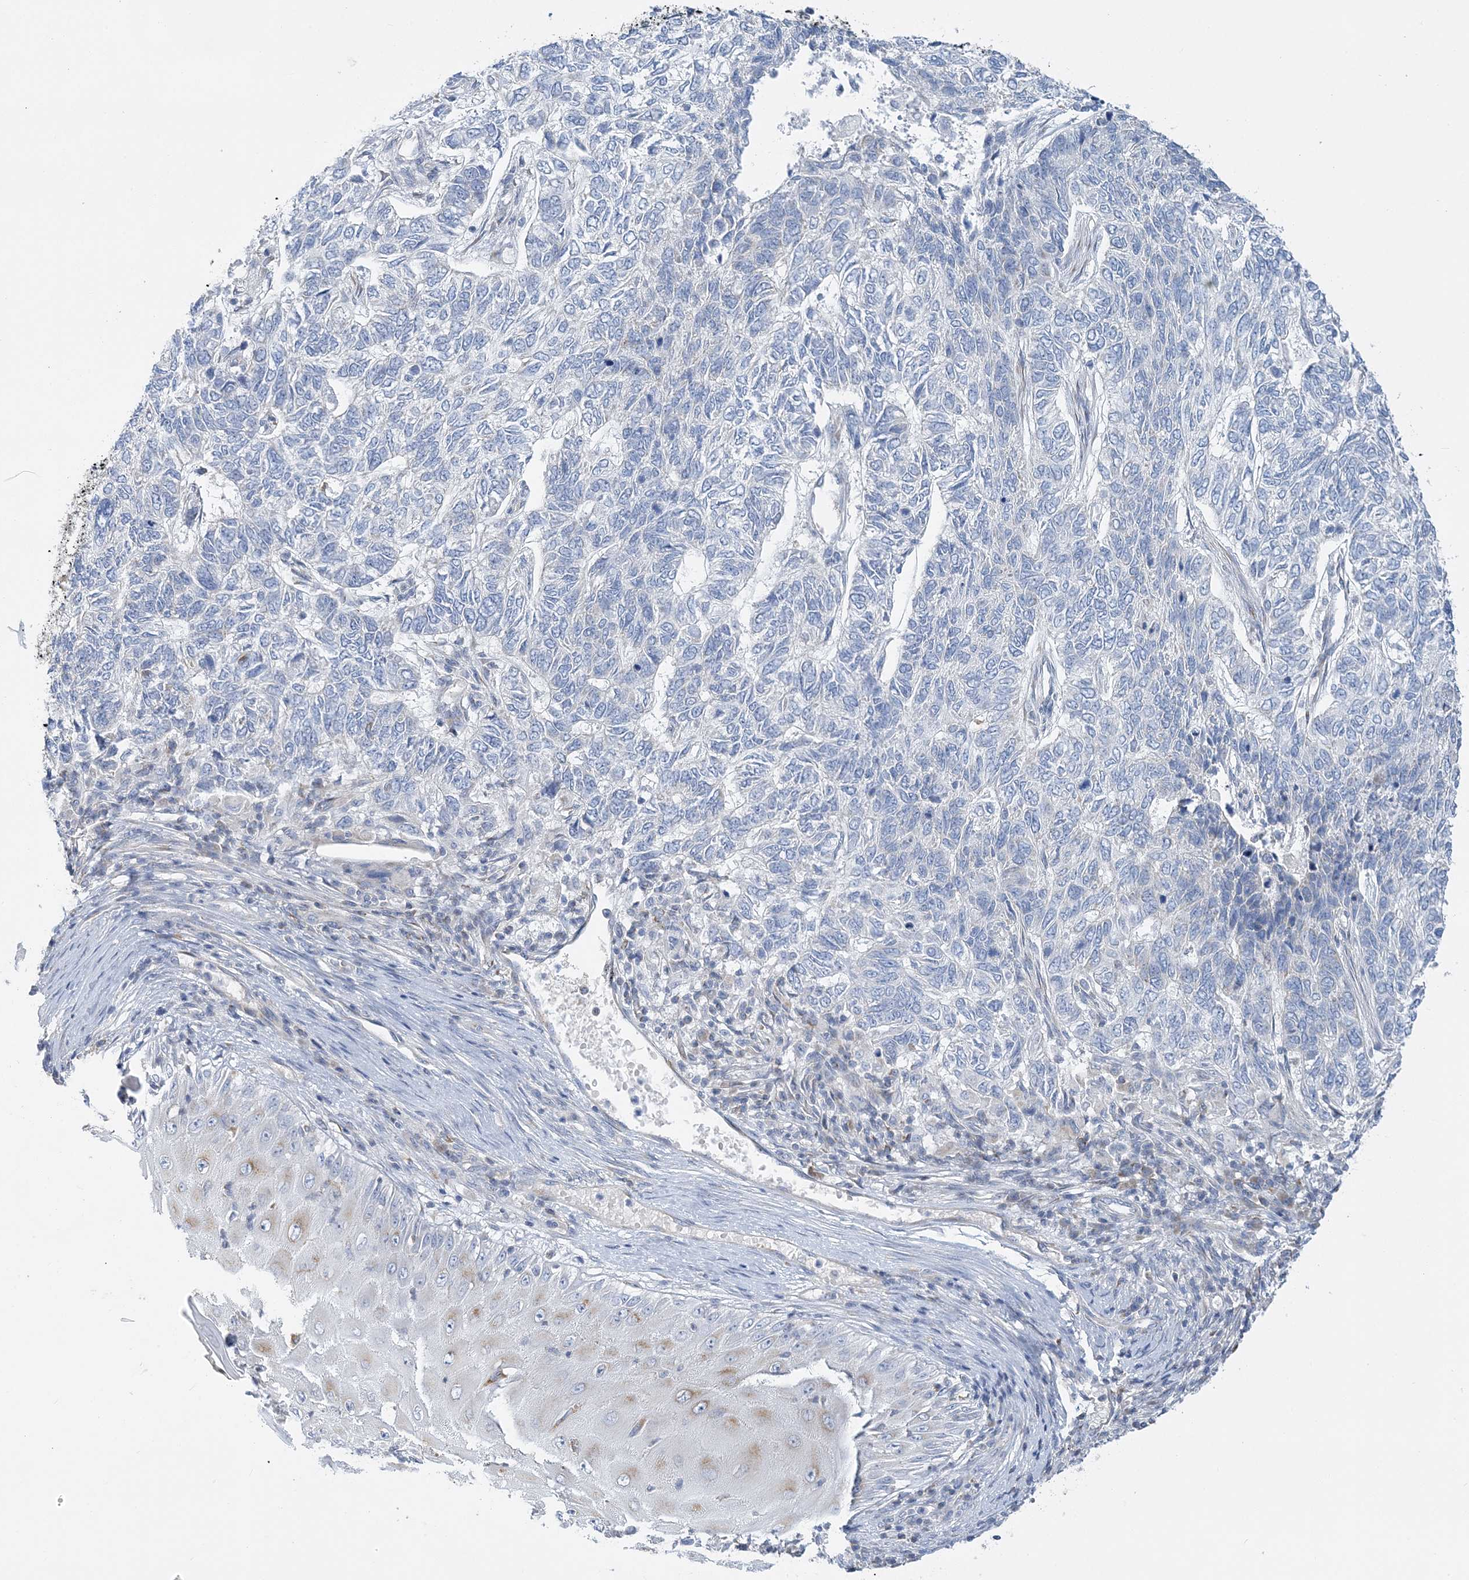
{"staining": {"intensity": "negative", "quantity": "none", "location": "none"}, "tissue": "skin cancer", "cell_type": "Tumor cells", "image_type": "cancer", "snomed": [{"axis": "morphology", "description": "Basal cell carcinoma"}, {"axis": "topography", "description": "Skin"}], "caption": "DAB (3,3'-diaminobenzidine) immunohistochemical staining of human skin cancer (basal cell carcinoma) demonstrates no significant staining in tumor cells.", "gene": "FAM114A2", "patient": {"sex": "female", "age": 65}}